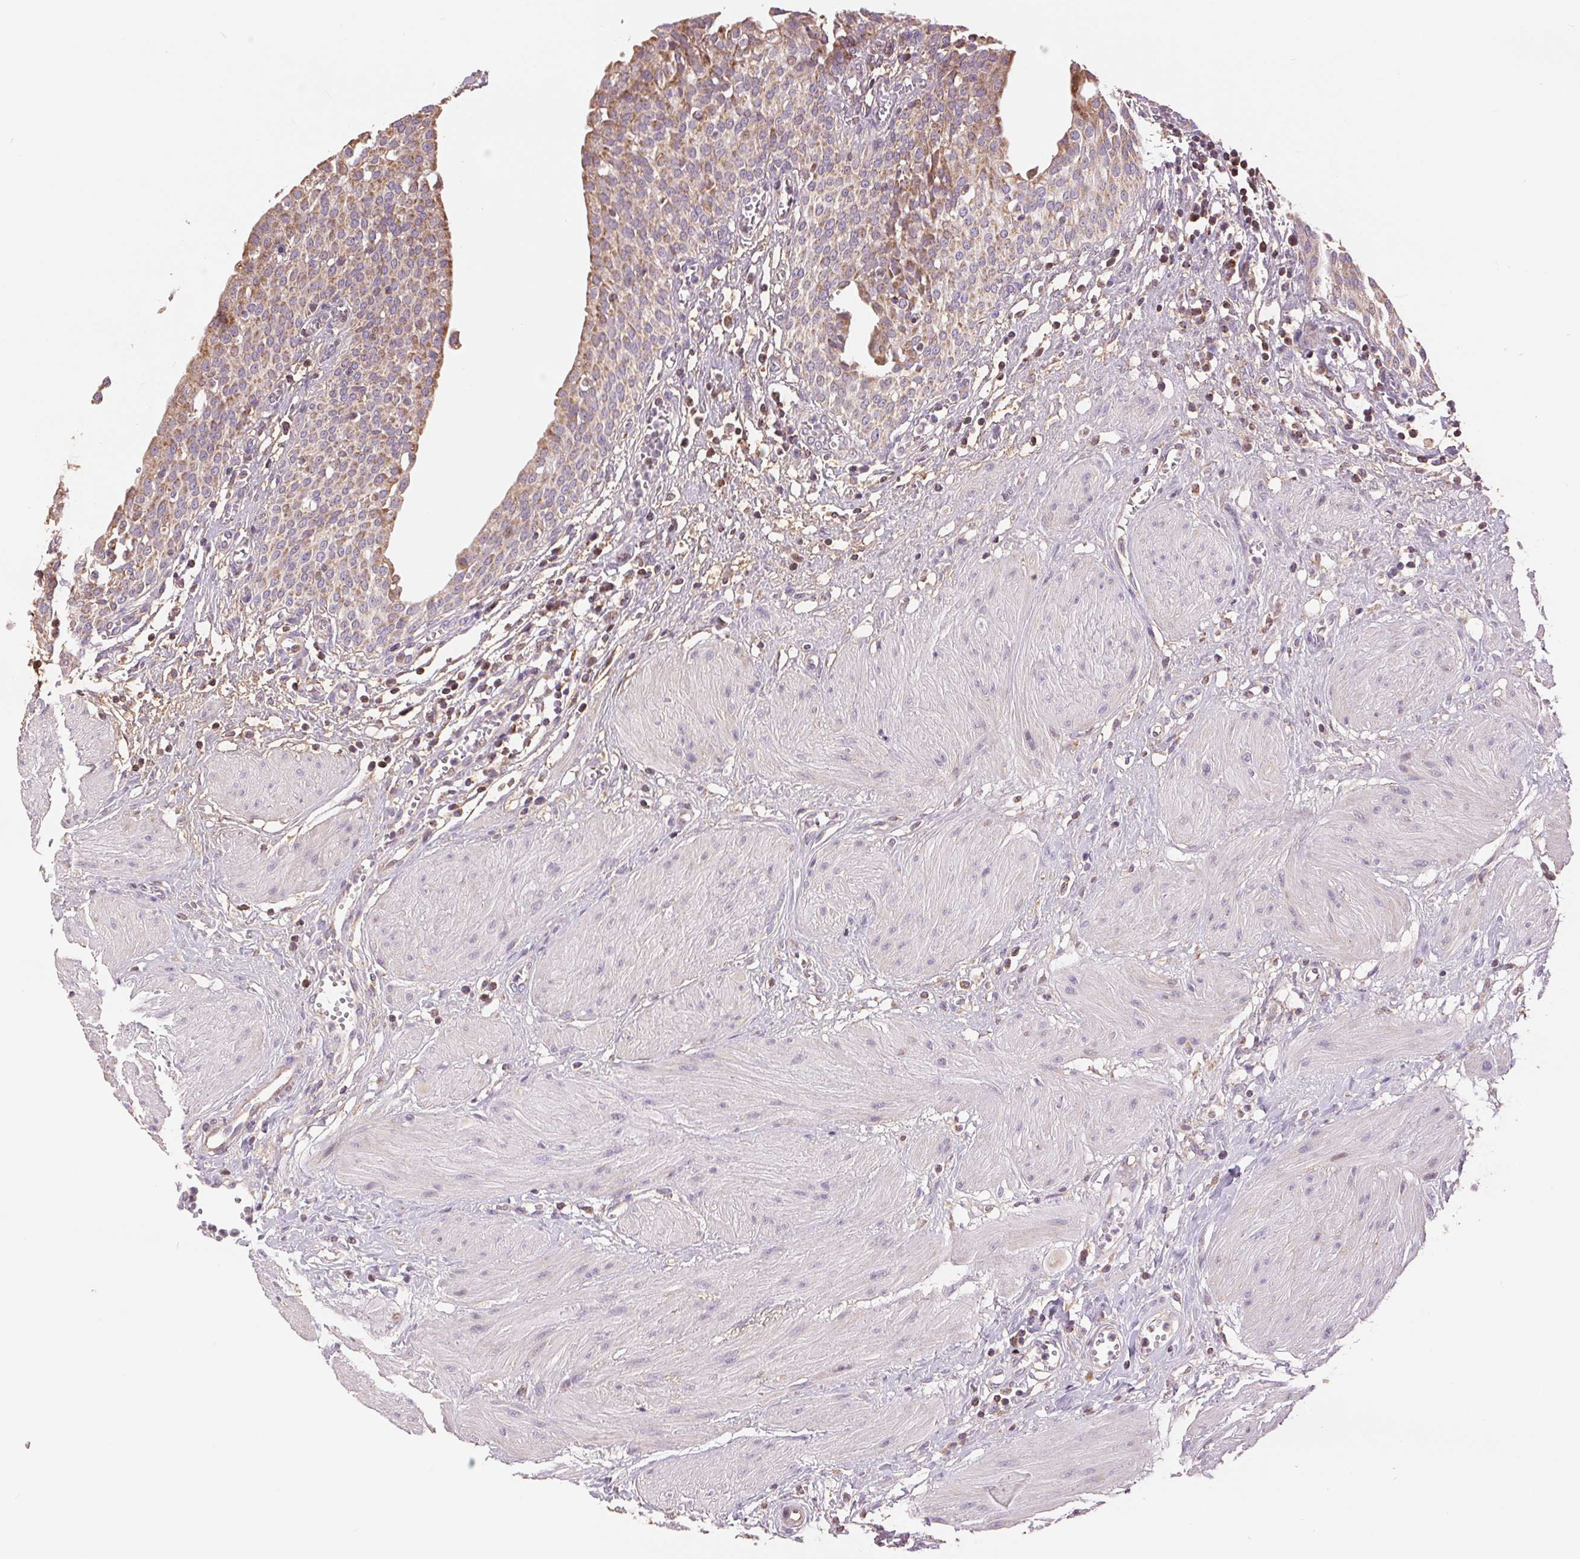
{"staining": {"intensity": "weak", "quantity": "25%-75%", "location": "cytoplasmic/membranous"}, "tissue": "urinary bladder", "cell_type": "Urothelial cells", "image_type": "normal", "snomed": [{"axis": "morphology", "description": "Normal tissue, NOS"}, {"axis": "topography", "description": "Urinary bladder"}], "caption": "Weak cytoplasmic/membranous protein staining is identified in about 25%-75% of urothelial cells in urinary bladder.", "gene": "DGUOK", "patient": {"sex": "male", "age": 55}}